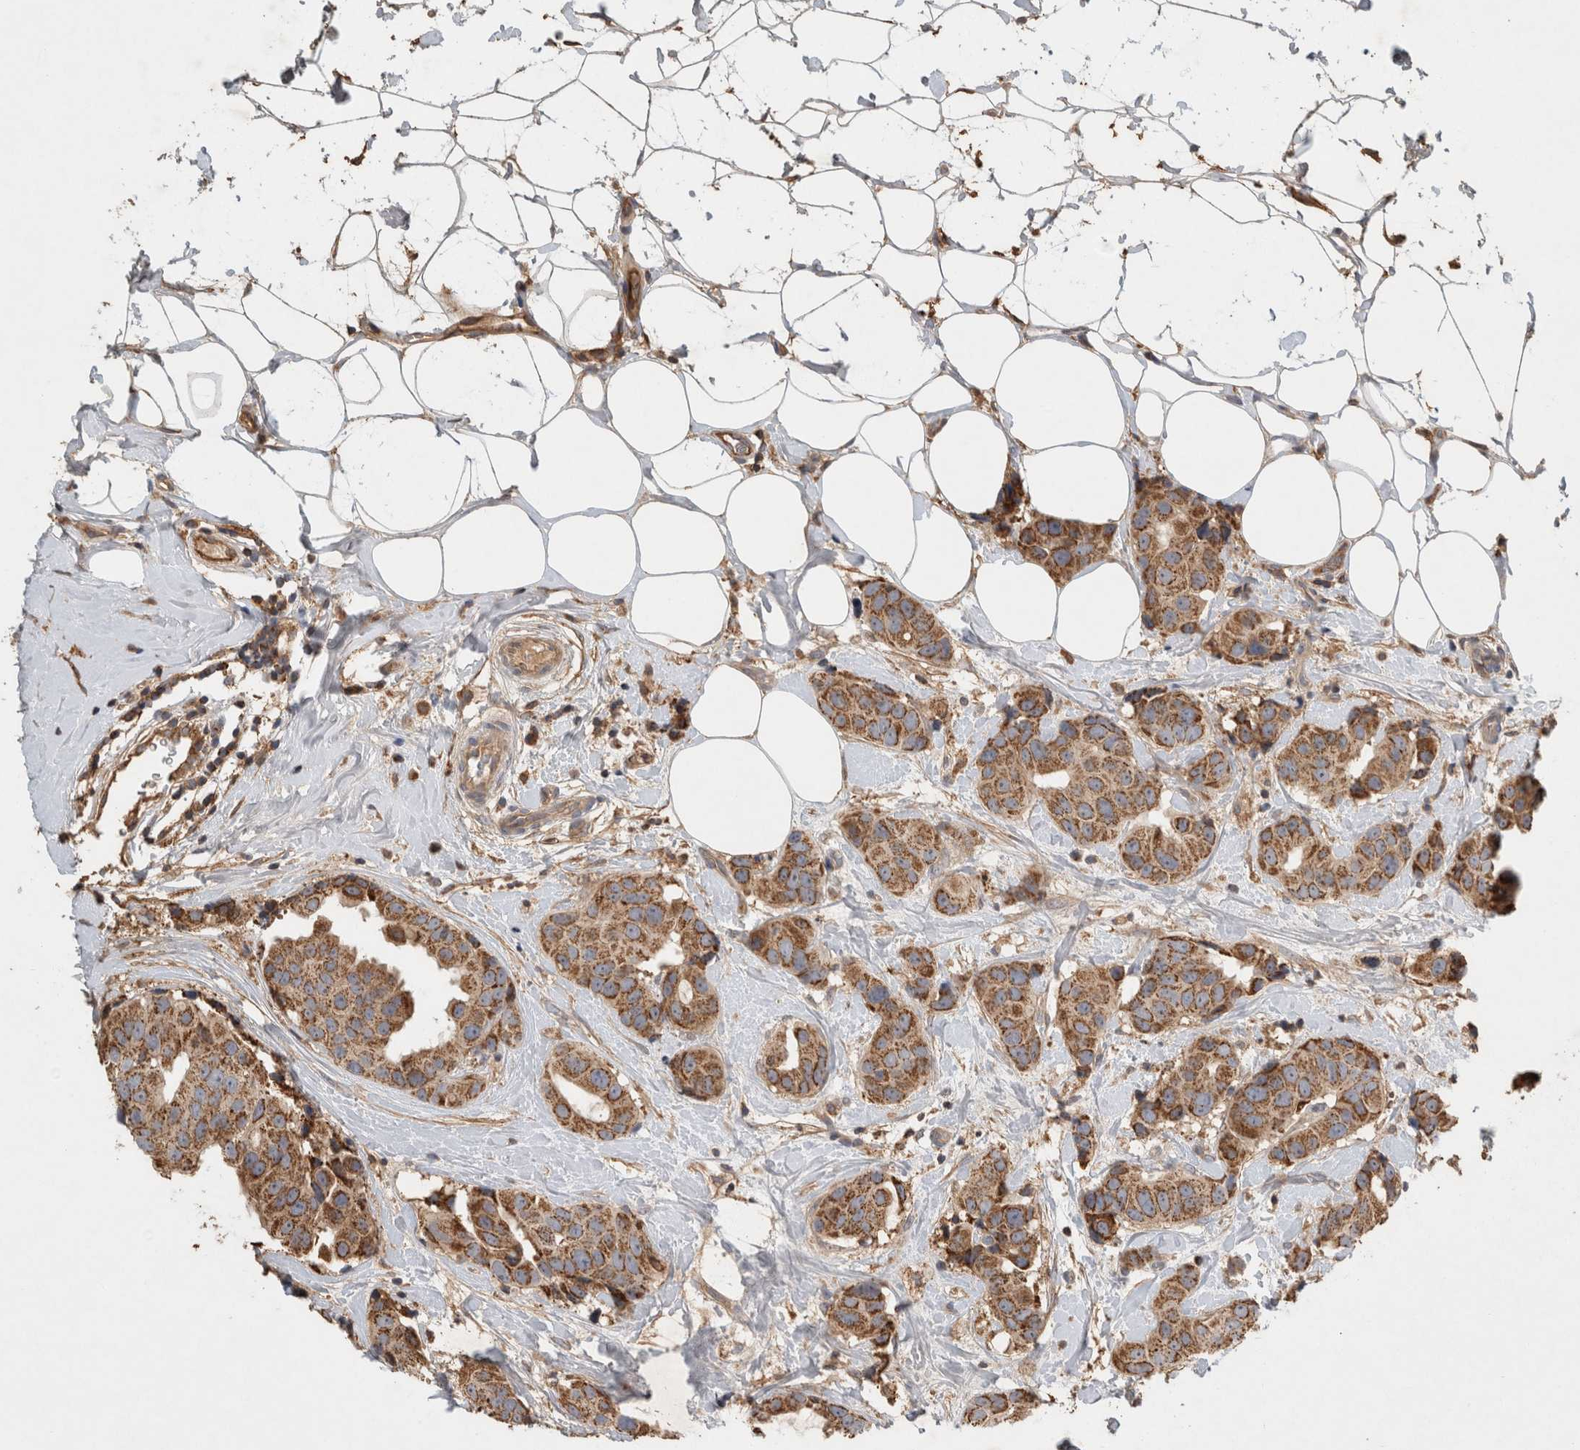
{"staining": {"intensity": "moderate", "quantity": ">75%", "location": "cytoplasmic/membranous"}, "tissue": "breast cancer", "cell_type": "Tumor cells", "image_type": "cancer", "snomed": [{"axis": "morphology", "description": "Normal tissue, NOS"}, {"axis": "morphology", "description": "Duct carcinoma"}, {"axis": "topography", "description": "Breast"}], "caption": "Tumor cells show medium levels of moderate cytoplasmic/membranous positivity in approximately >75% of cells in invasive ductal carcinoma (breast).", "gene": "SERAC1", "patient": {"sex": "female", "age": 39}}